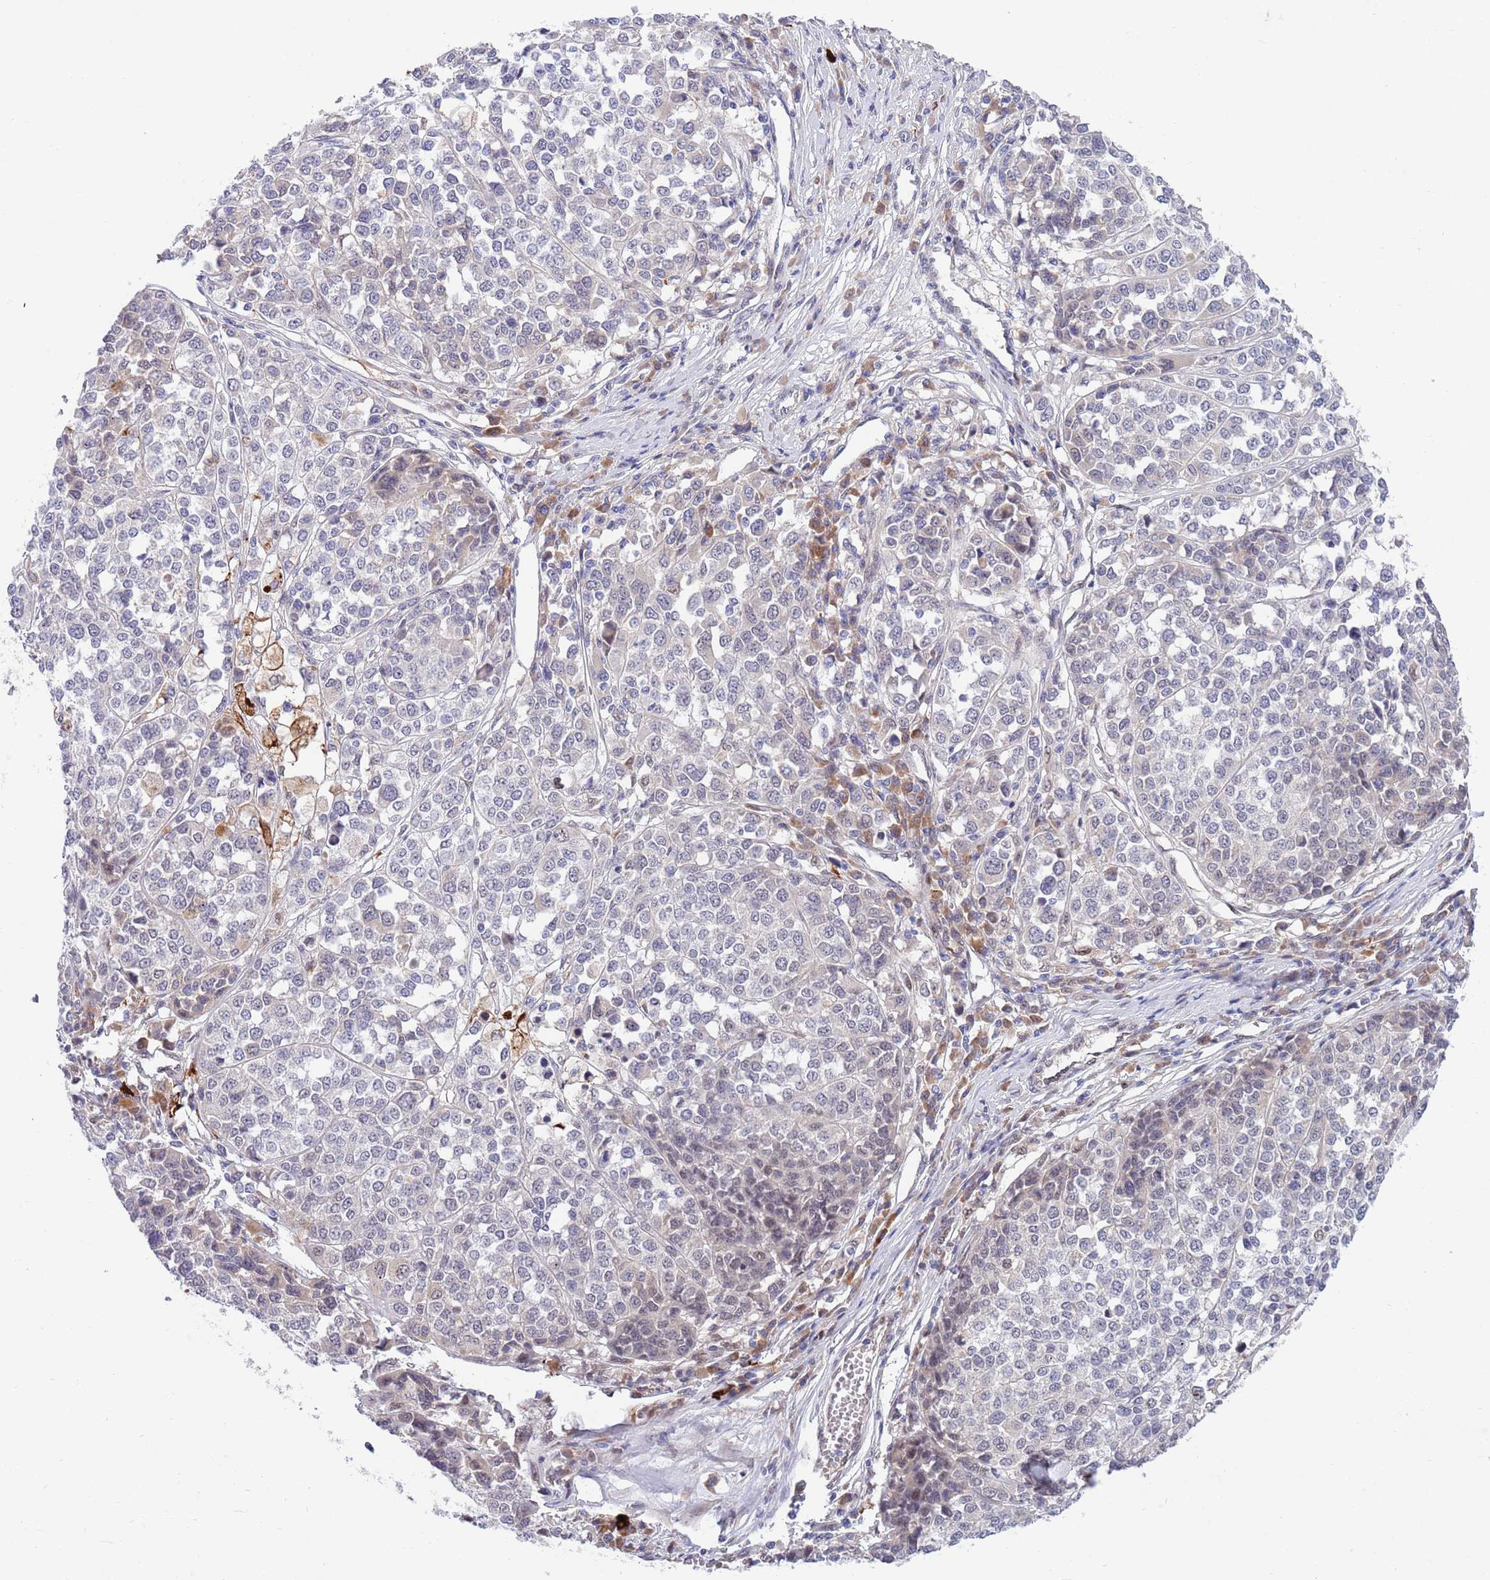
{"staining": {"intensity": "negative", "quantity": "none", "location": "none"}, "tissue": "melanoma", "cell_type": "Tumor cells", "image_type": "cancer", "snomed": [{"axis": "morphology", "description": "Malignant melanoma, Metastatic site"}, {"axis": "topography", "description": "Lymph node"}], "caption": "Melanoma was stained to show a protein in brown. There is no significant positivity in tumor cells. The staining is performed using DAB (3,3'-diaminobenzidine) brown chromogen with nuclei counter-stained in using hematoxylin.", "gene": "NLRP6", "patient": {"sex": "male", "age": 44}}